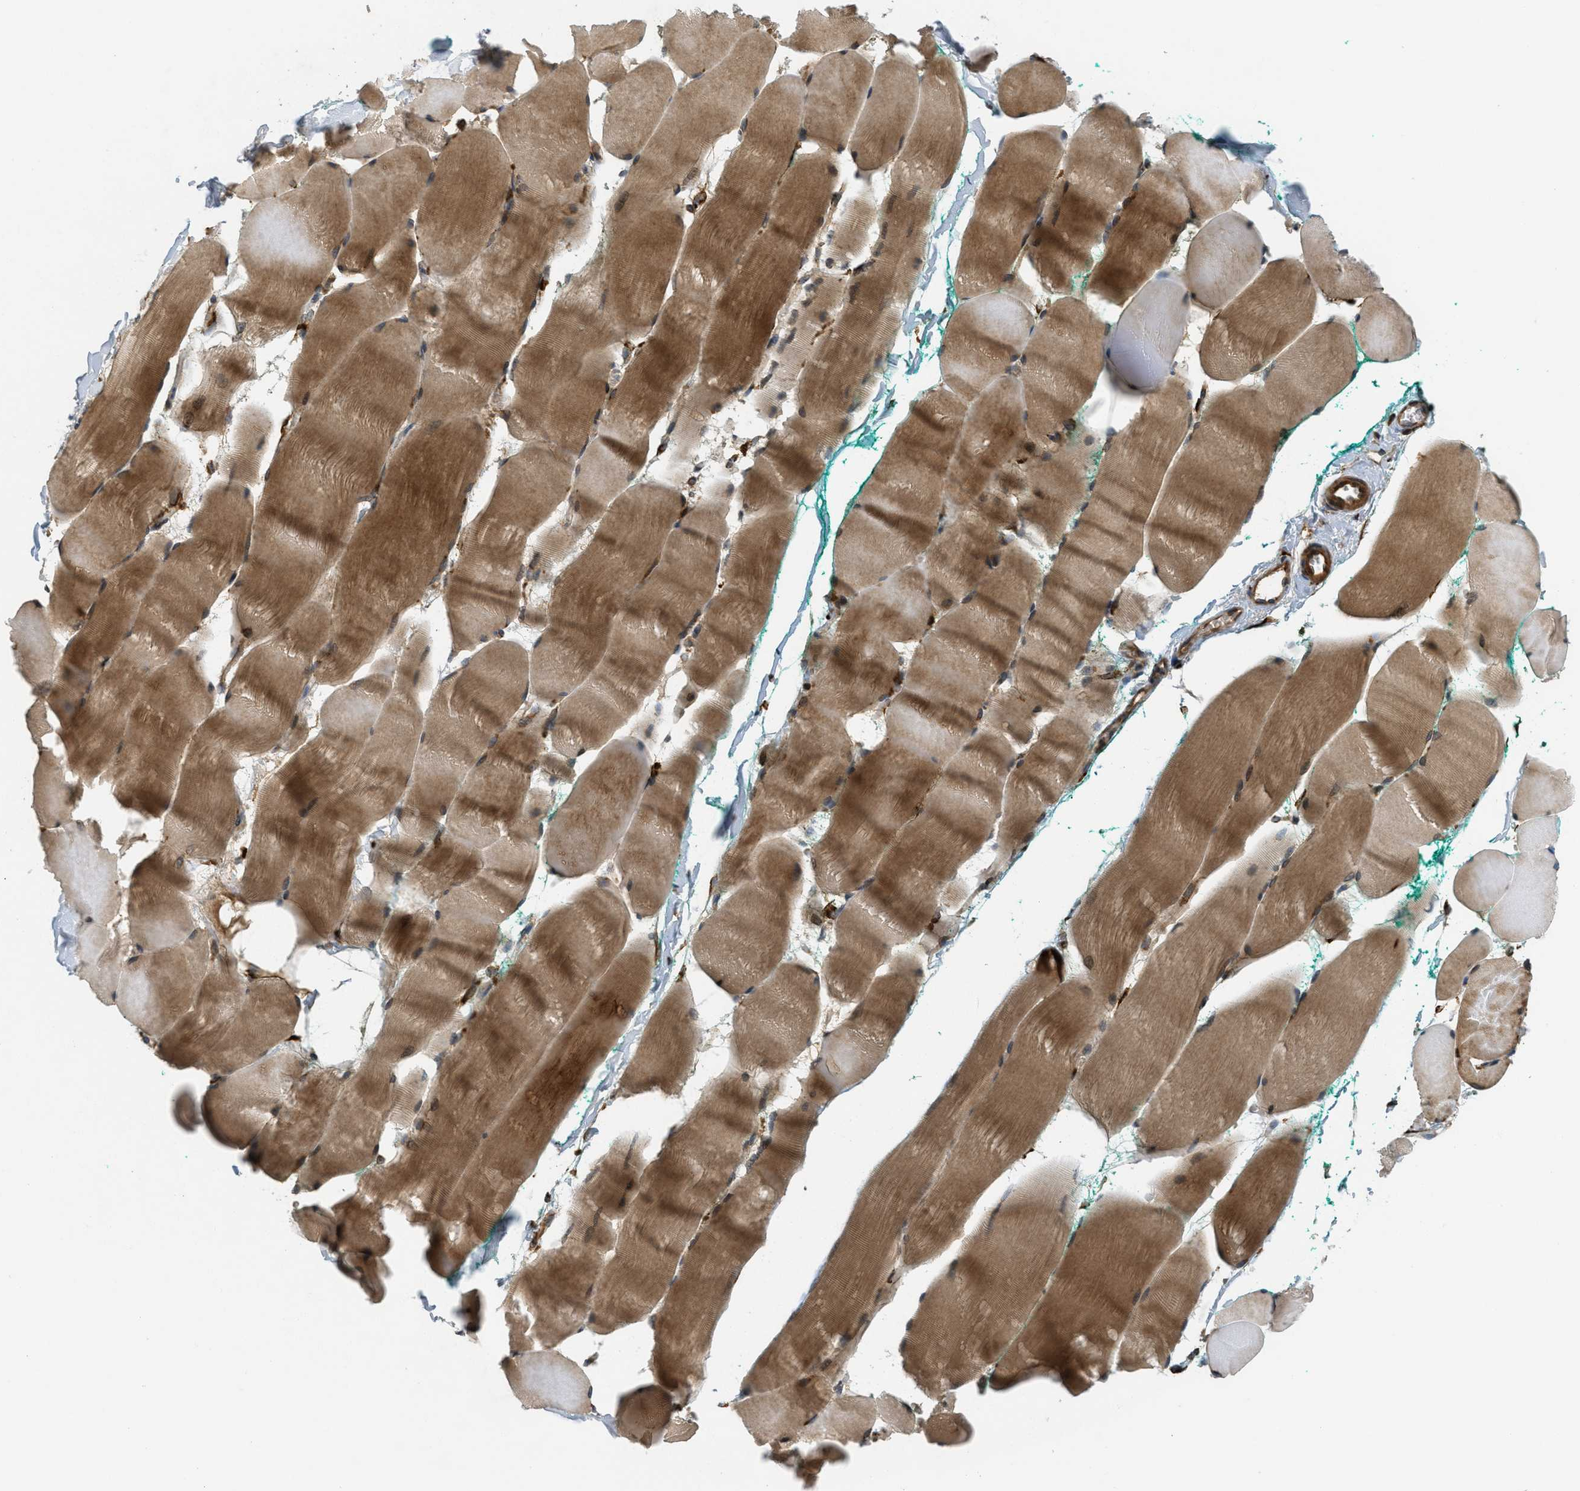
{"staining": {"intensity": "strong", "quantity": "25%-75%", "location": "cytoplasmic/membranous"}, "tissue": "skeletal muscle", "cell_type": "Myocytes", "image_type": "normal", "snomed": [{"axis": "morphology", "description": "Normal tissue, NOS"}, {"axis": "morphology", "description": "Squamous cell carcinoma, NOS"}, {"axis": "topography", "description": "Skeletal muscle"}], "caption": "Protein analysis of normal skeletal muscle displays strong cytoplasmic/membranous expression in about 25%-75% of myocytes.", "gene": "PCDH18", "patient": {"sex": "male", "age": 51}}